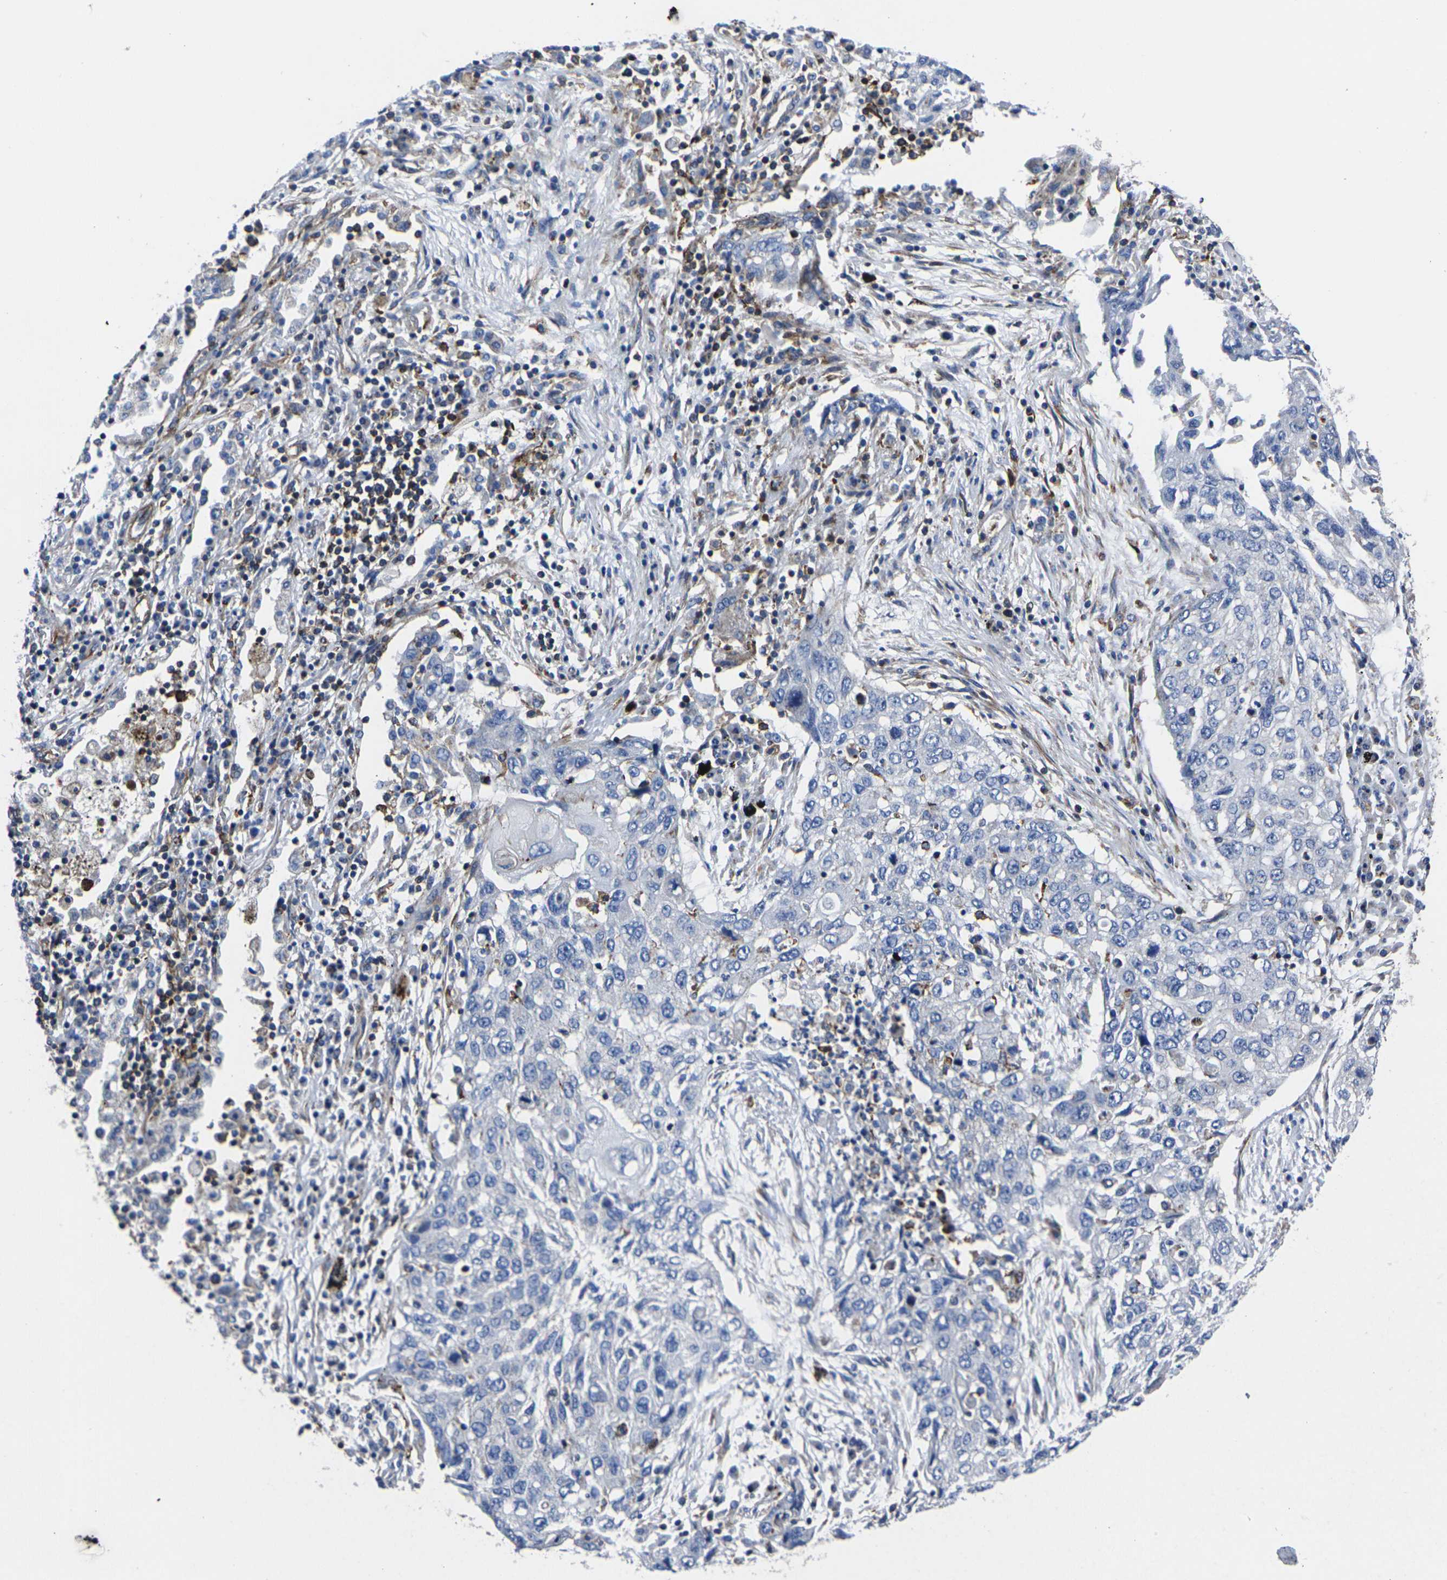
{"staining": {"intensity": "negative", "quantity": "none", "location": "none"}, "tissue": "lung cancer", "cell_type": "Tumor cells", "image_type": "cancer", "snomed": [{"axis": "morphology", "description": "Squamous cell carcinoma, NOS"}, {"axis": "topography", "description": "Lung"}], "caption": "IHC image of lung cancer stained for a protein (brown), which exhibits no expression in tumor cells.", "gene": "GPR4", "patient": {"sex": "female", "age": 63}}